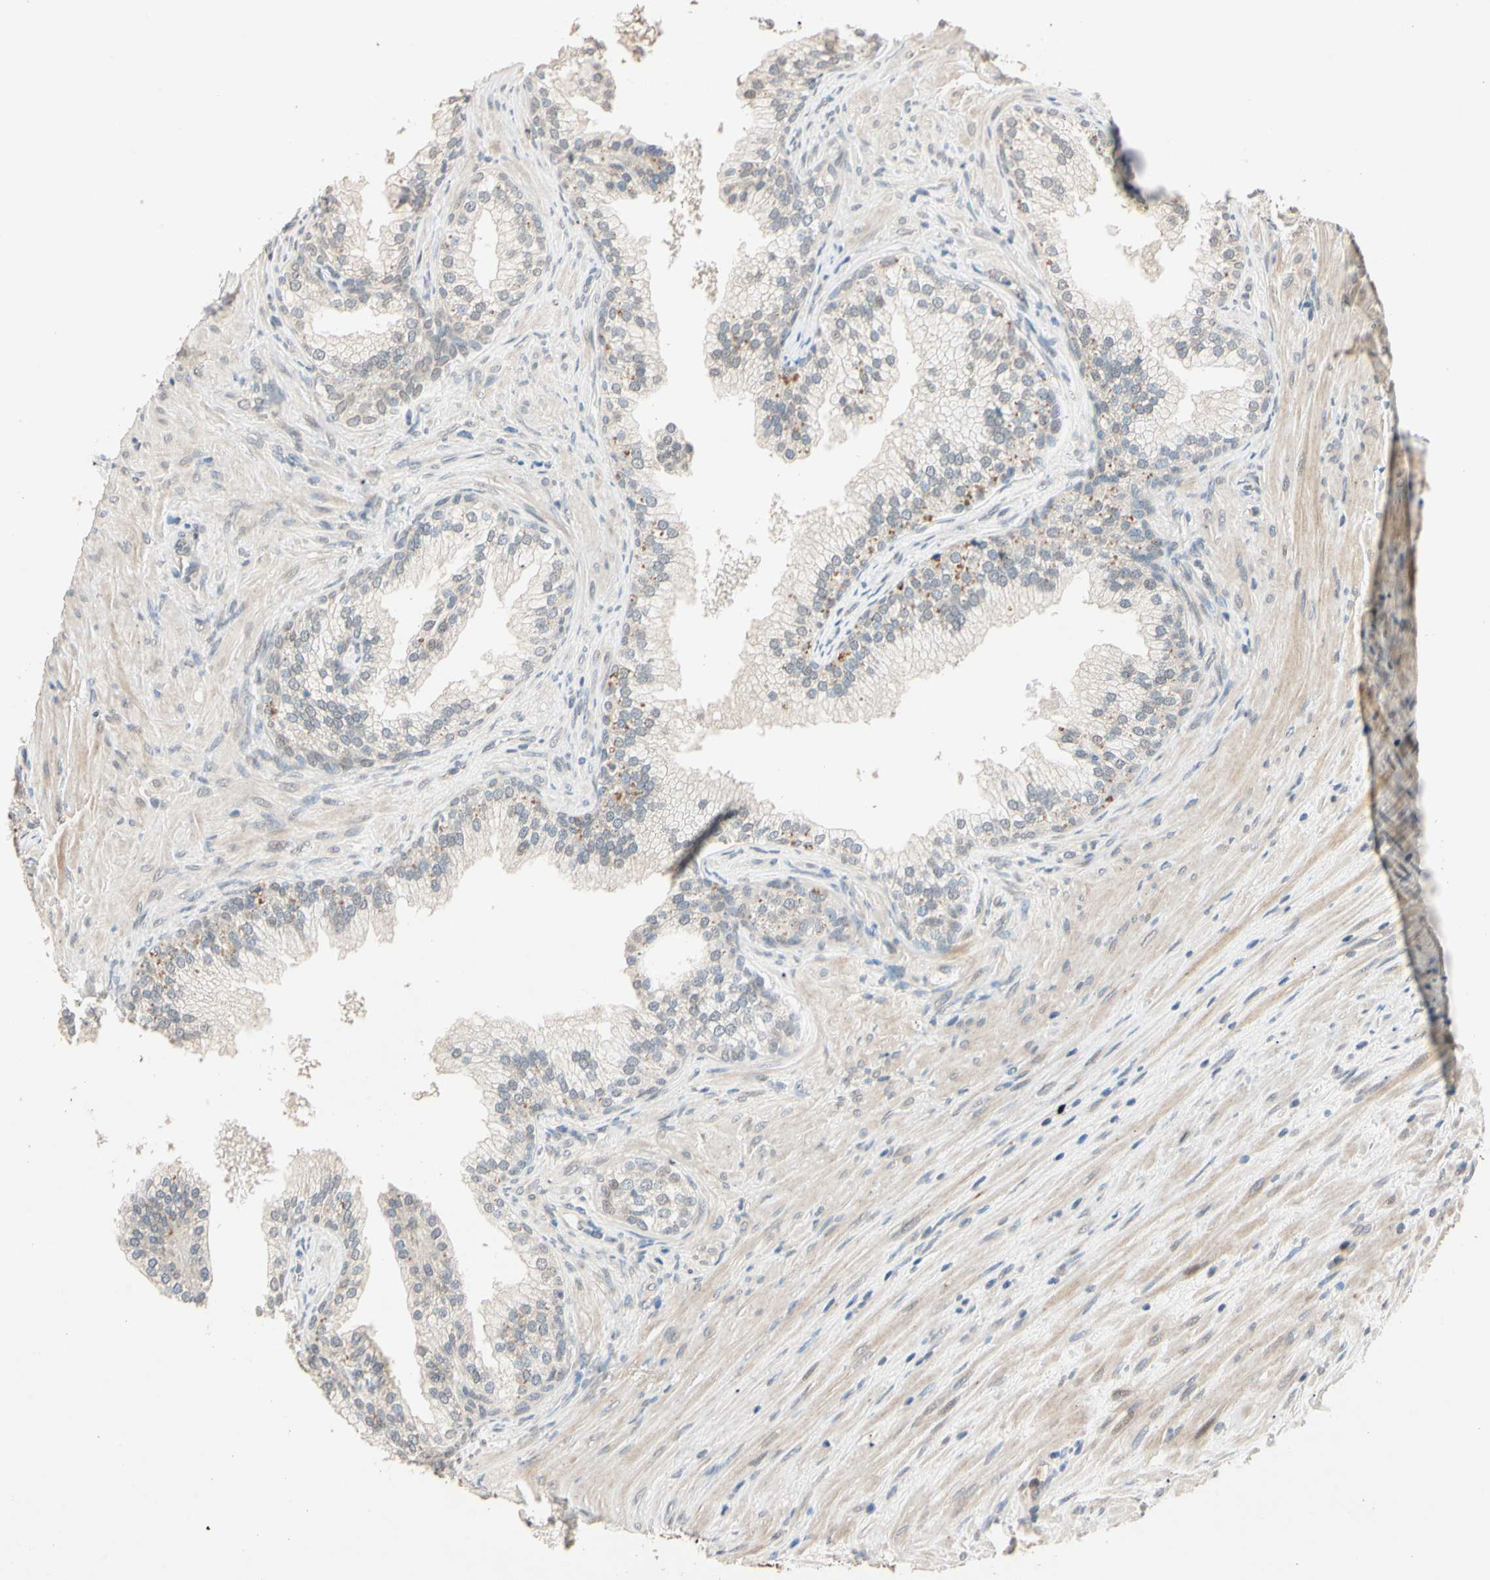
{"staining": {"intensity": "weak", "quantity": "<25%", "location": "cytoplasmic/membranous"}, "tissue": "prostate", "cell_type": "Glandular cells", "image_type": "normal", "snomed": [{"axis": "morphology", "description": "Normal tissue, NOS"}, {"axis": "topography", "description": "Prostate"}], "caption": "Immunohistochemical staining of unremarkable prostate displays no significant expression in glandular cells. (DAB IHC, high magnification).", "gene": "ACSL5", "patient": {"sex": "male", "age": 76}}